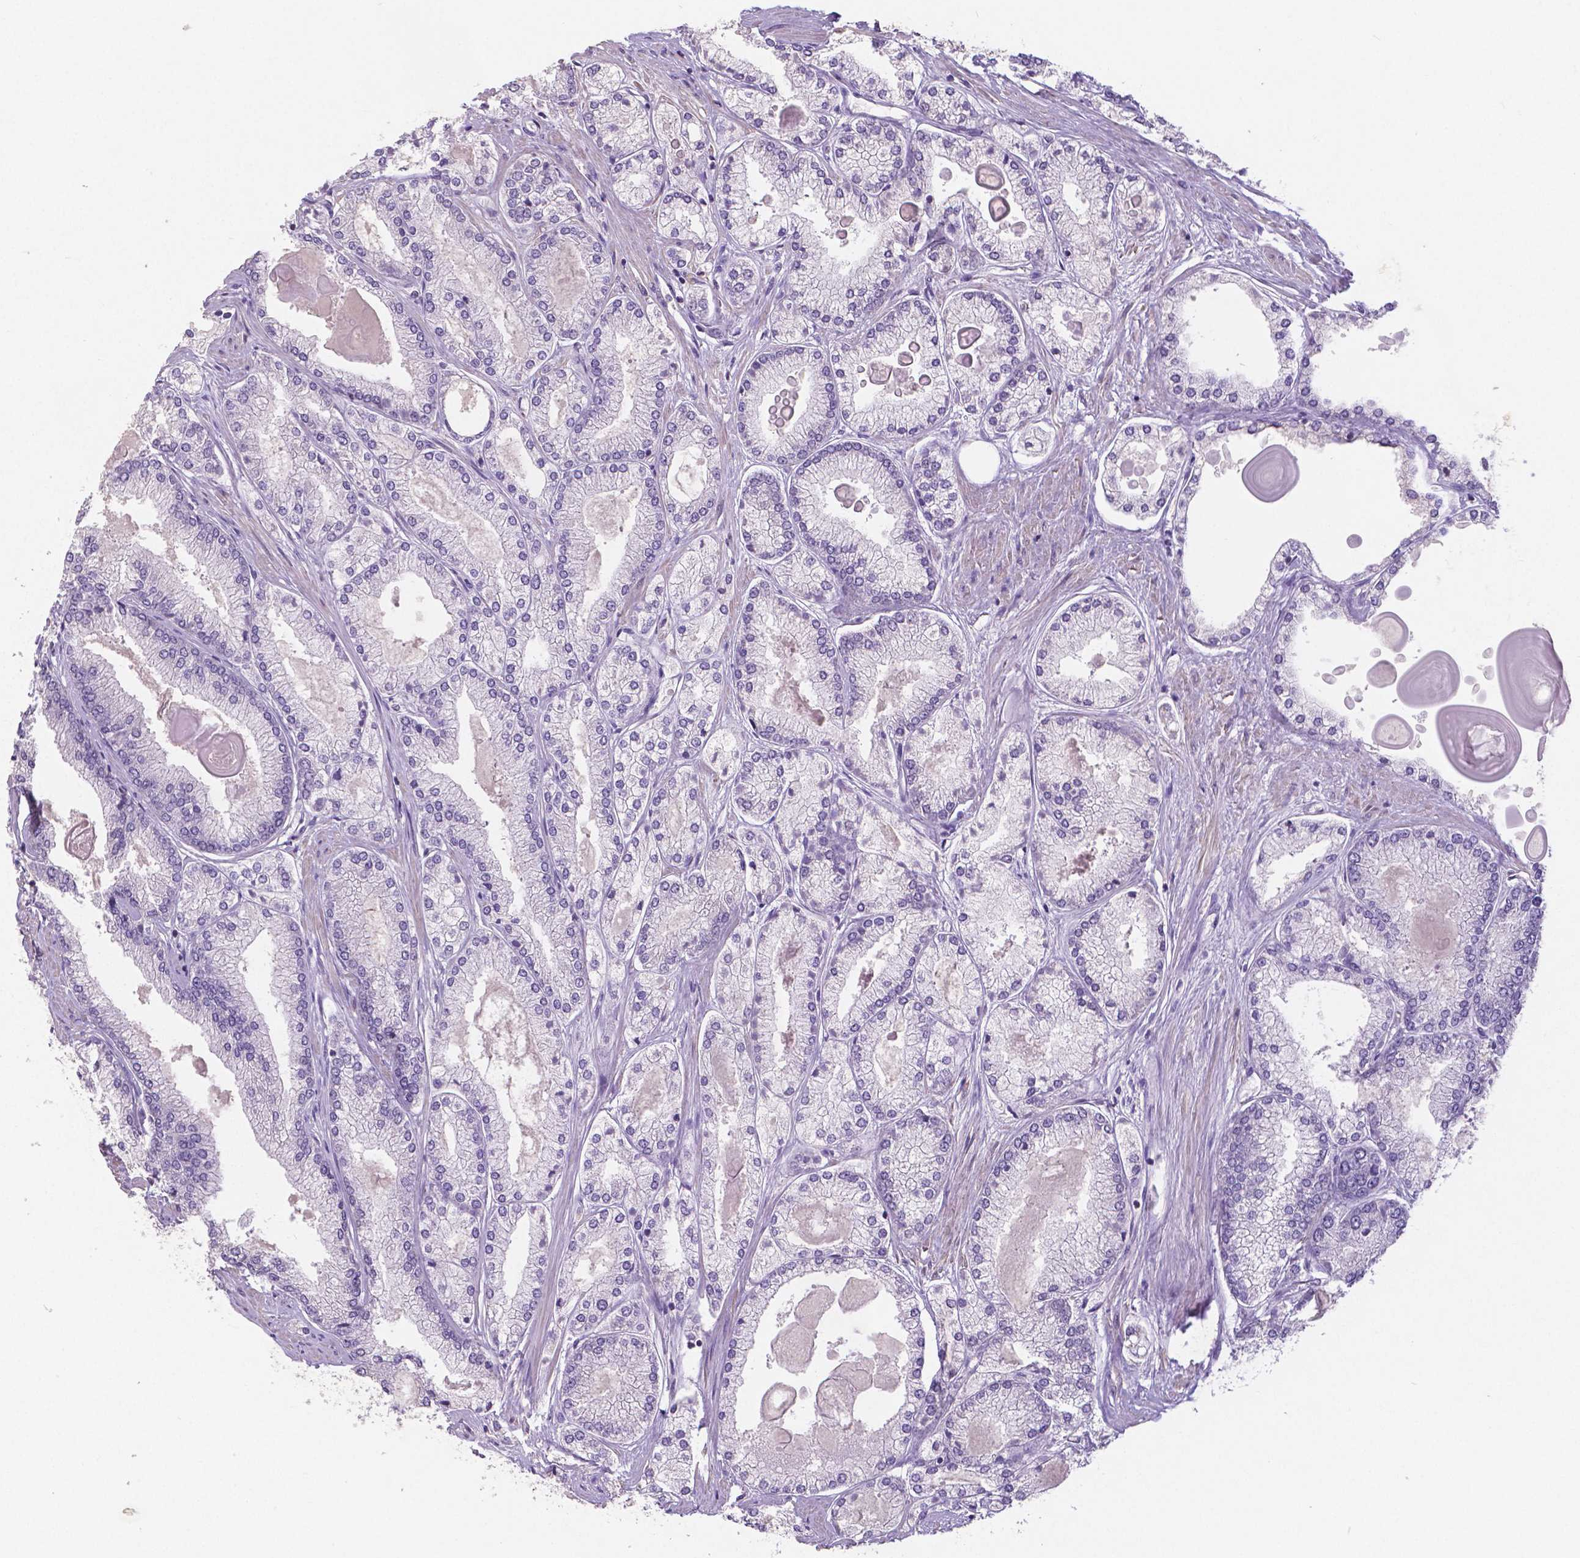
{"staining": {"intensity": "negative", "quantity": "none", "location": "none"}, "tissue": "prostate cancer", "cell_type": "Tumor cells", "image_type": "cancer", "snomed": [{"axis": "morphology", "description": "Adenocarcinoma, High grade"}, {"axis": "topography", "description": "Prostate"}], "caption": "Immunohistochemistry histopathology image of human prostate cancer (adenocarcinoma (high-grade)) stained for a protein (brown), which exhibits no expression in tumor cells.", "gene": "CRMP1", "patient": {"sex": "male", "age": 68}}